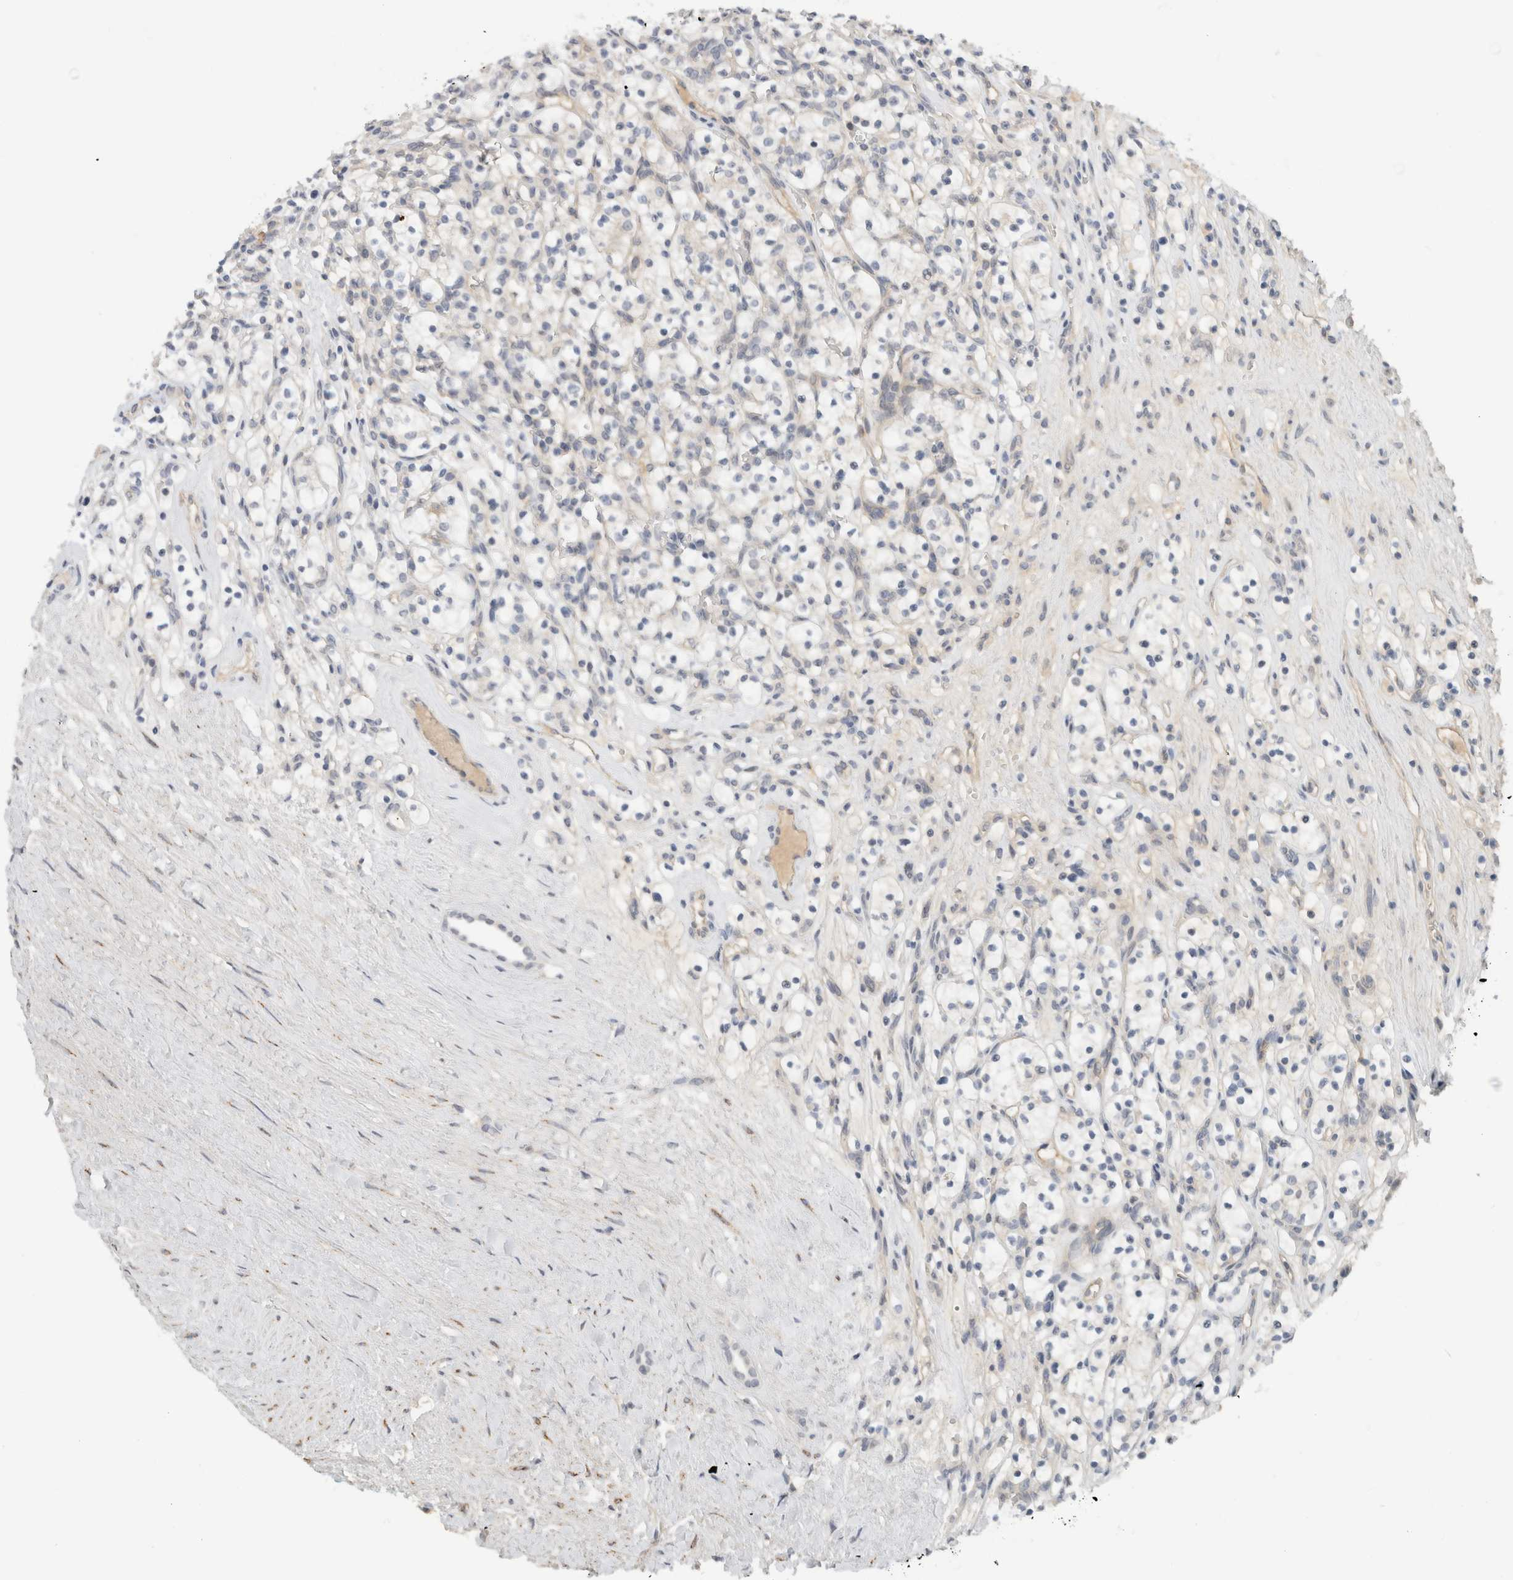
{"staining": {"intensity": "negative", "quantity": "none", "location": "none"}, "tissue": "renal cancer", "cell_type": "Tumor cells", "image_type": "cancer", "snomed": [{"axis": "morphology", "description": "Adenocarcinoma, NOS"}, {"axis": "topography", "description": "Kidney"}], "caption": "A micrograph of renal cancer (adenocarcinoma) stained for a protein reveals no brown staining in tumor cells.", "gene": "HCN3", "patient": {"sex": "female", "age": 57}}